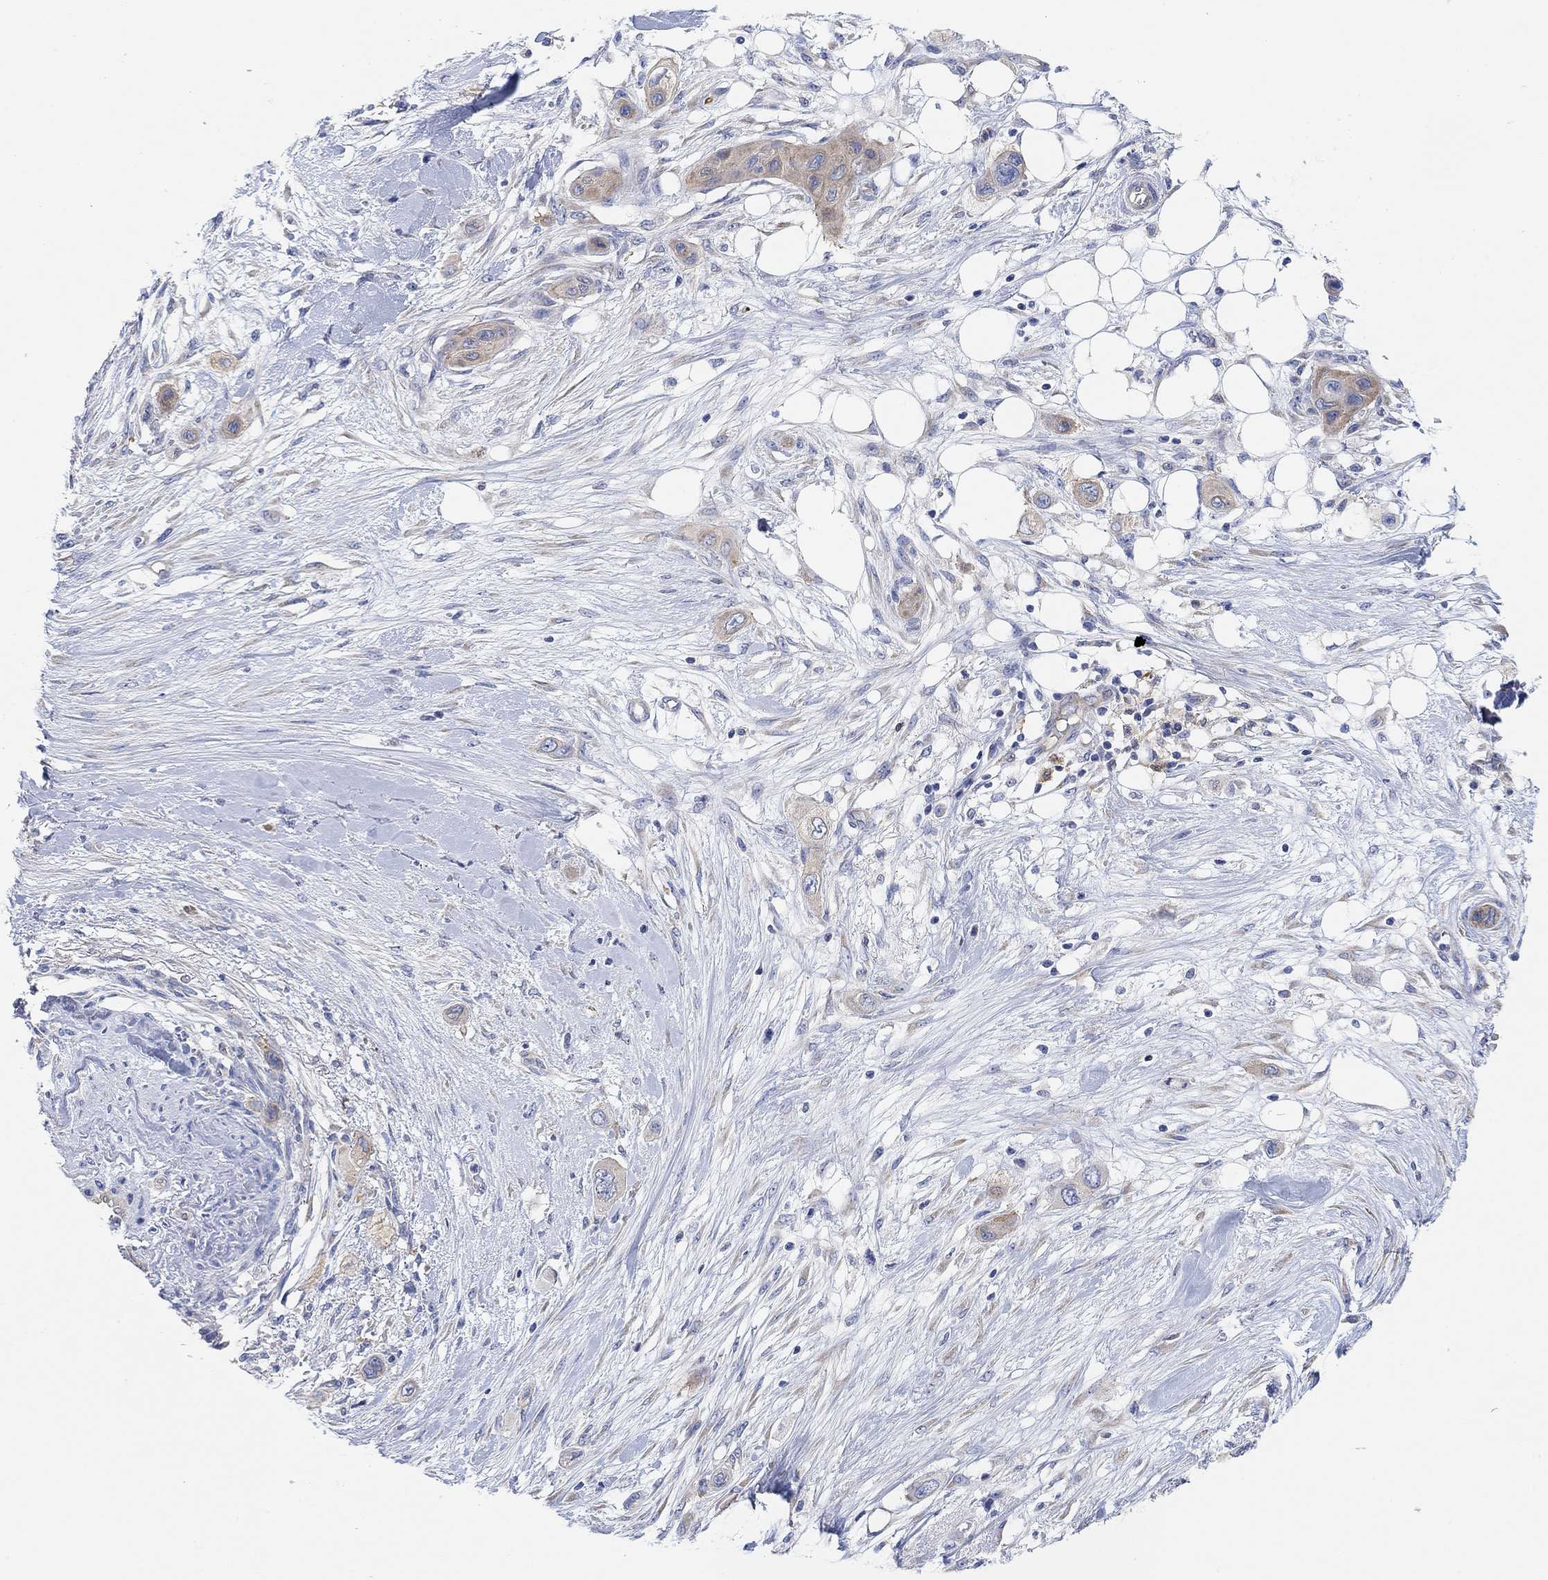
{"staining": {"intensity": "weak", "quantity": ">75%", "location": "cytoplasmic/membranous"}, "tissue": "skin cancer", "cell_type": "Tumor cells", "image_type": "cancer", "snomed": [{"axis": "morphology", "description": "Squamous cell carcinoma, NOS"}, {"axis": "topography", "description": "Skin"}], "caption": "Squamous cell carcinoma (skin) was stained to show a protein in brown. There is low levels of weak cytoplasmic/membranous expression in approximately >75% of tumor cells. (DAB IHC with brightfield microscopy, high magnification).", "gene": "RGS1", "patient": {"sex": "male", "age": 79}}